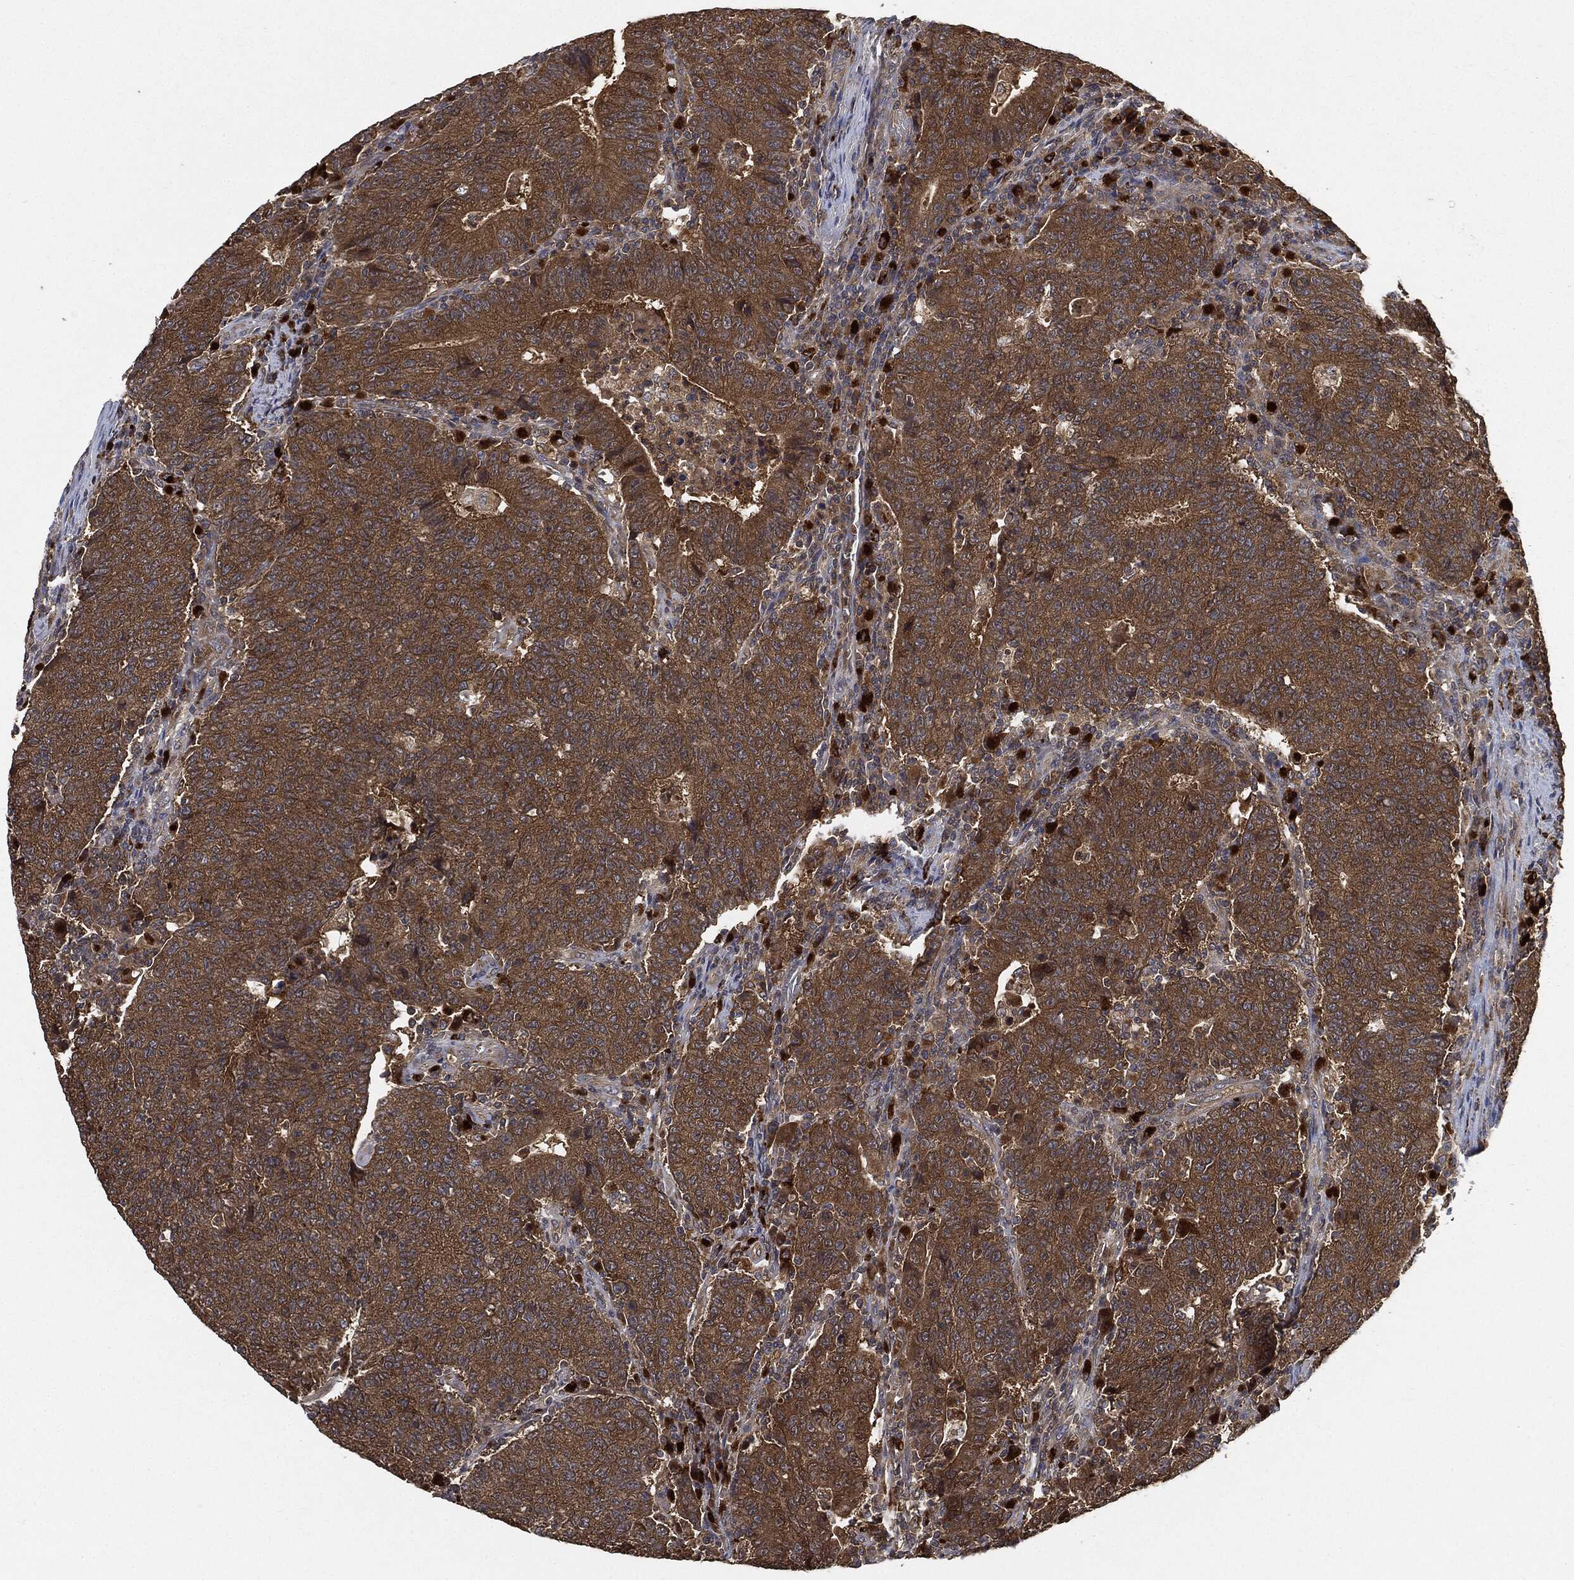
{"staining": {"intensity": "moderate", "quantity": ">75%", "location": "cytoplasmic/membranous"}, "tissue": "colorectal cancer", "cell_type": "Tumor cells", "image_type": "cancer", "snomed": [{"axis": "morphology", "description": "Adenocarcinoma, NOS"}, {"axis": "topography", "description": "Colon"}], "caption": "Immunohistochemical staining of human adenocarcinoma (colorectal) demonstrates medium levels of moderate cytoplasmic/membranous protein staining in approximately >75% of tumor cells. Using DAB (3,3'-diaminobenzidine) (brown) and hematoxylin (blue) stains, captured at high magnification using brightfield microscopy.", "gene": "BRAF", "patient": {"sex": "female", "age": 75}}